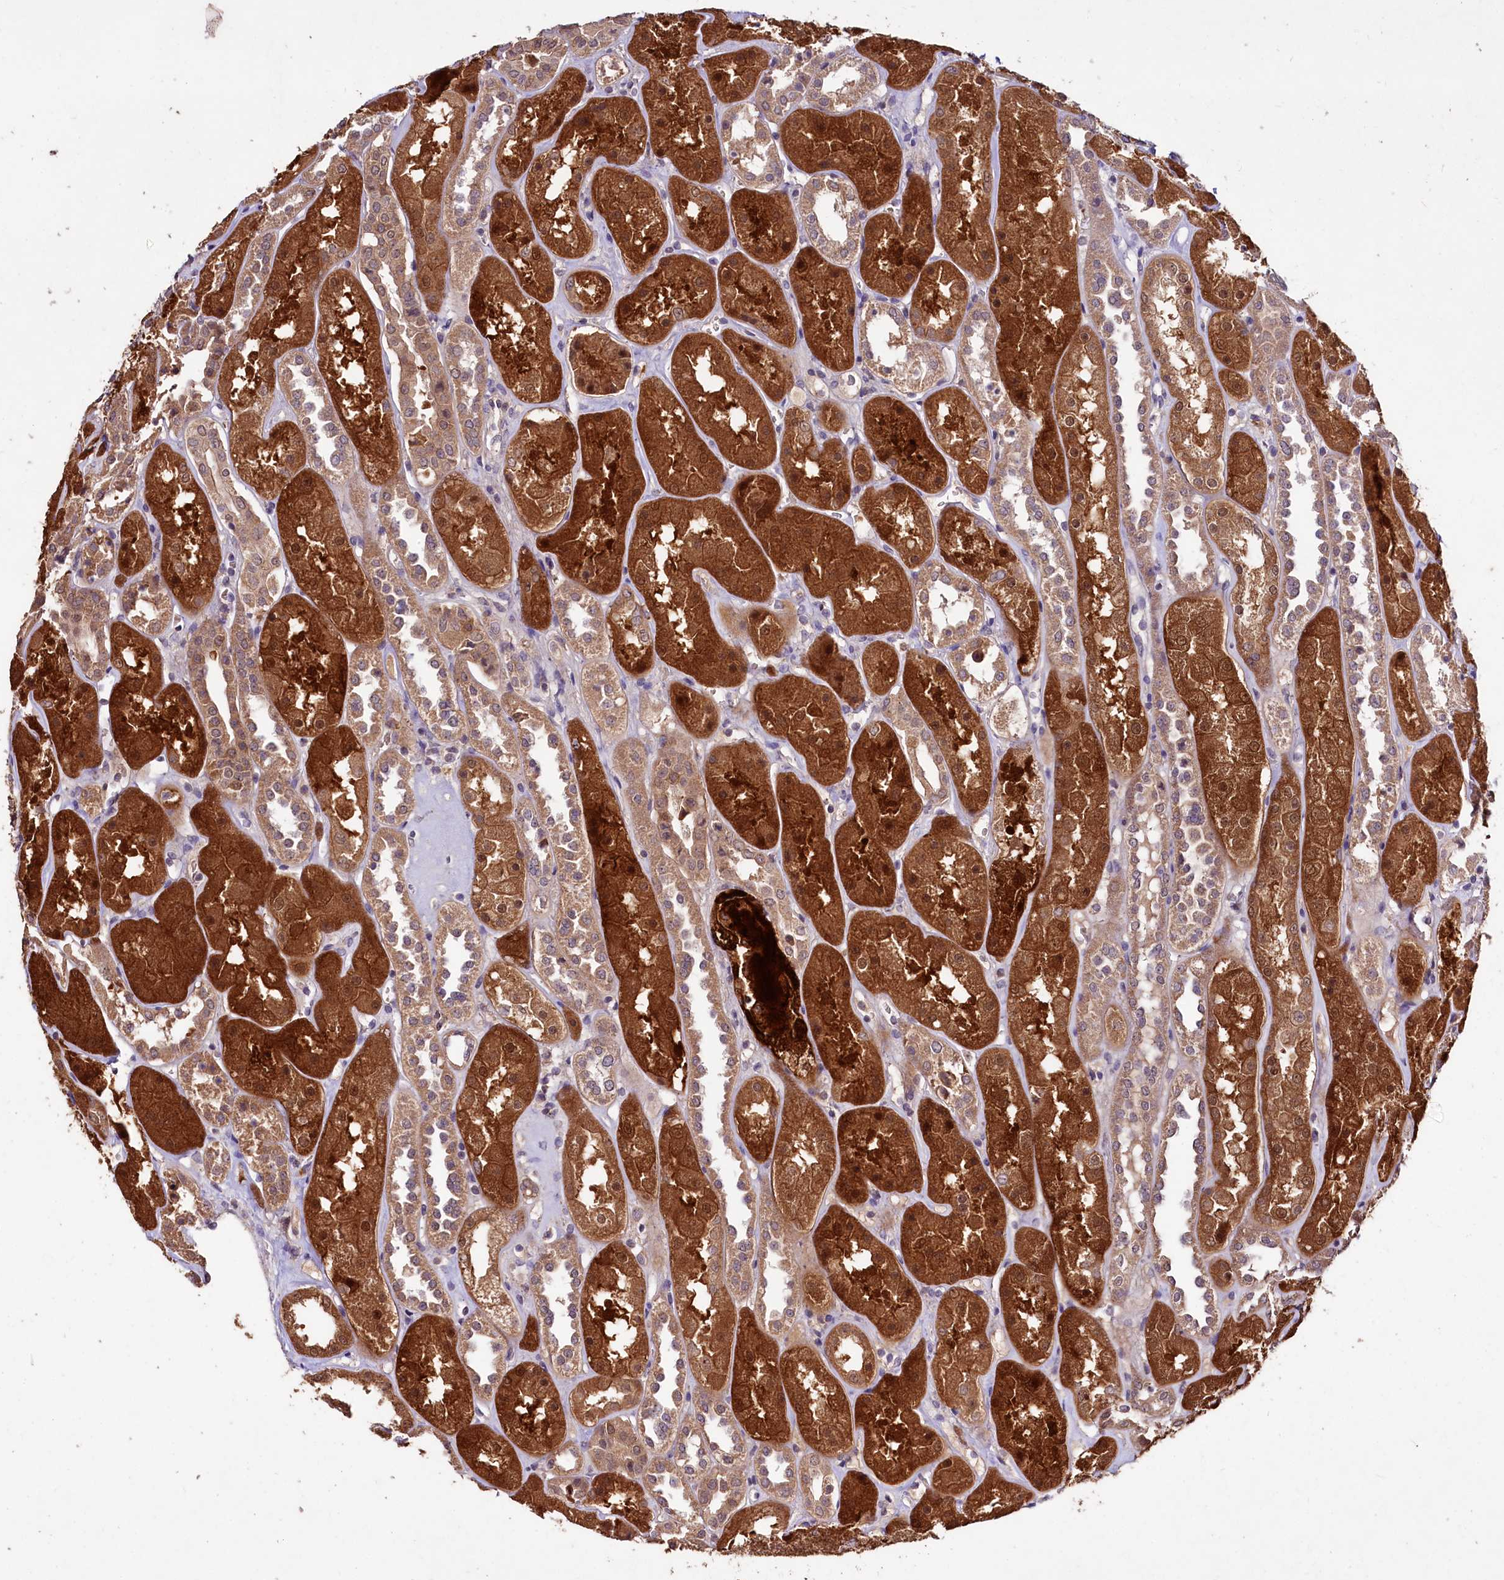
{"staining": {"intensity": "negative", "quantity": "none", "location": "none"}, "tissue": "kidney", "cell_type": "Cells in glomeruli", "image_type": "normal", "snomed": [{"axis": "morphology", "description": "Normal tissue, NOS"}, {"axis": "topography", "description": "Kidney"}], "caption": "IHC photomicrograph of normal kidney: human kidney stained with DAB demonstrates no significant protein staining in cells in glomeruli.", "gene": "KLRB1", "patient": {"sex": "male", "age": 70}}